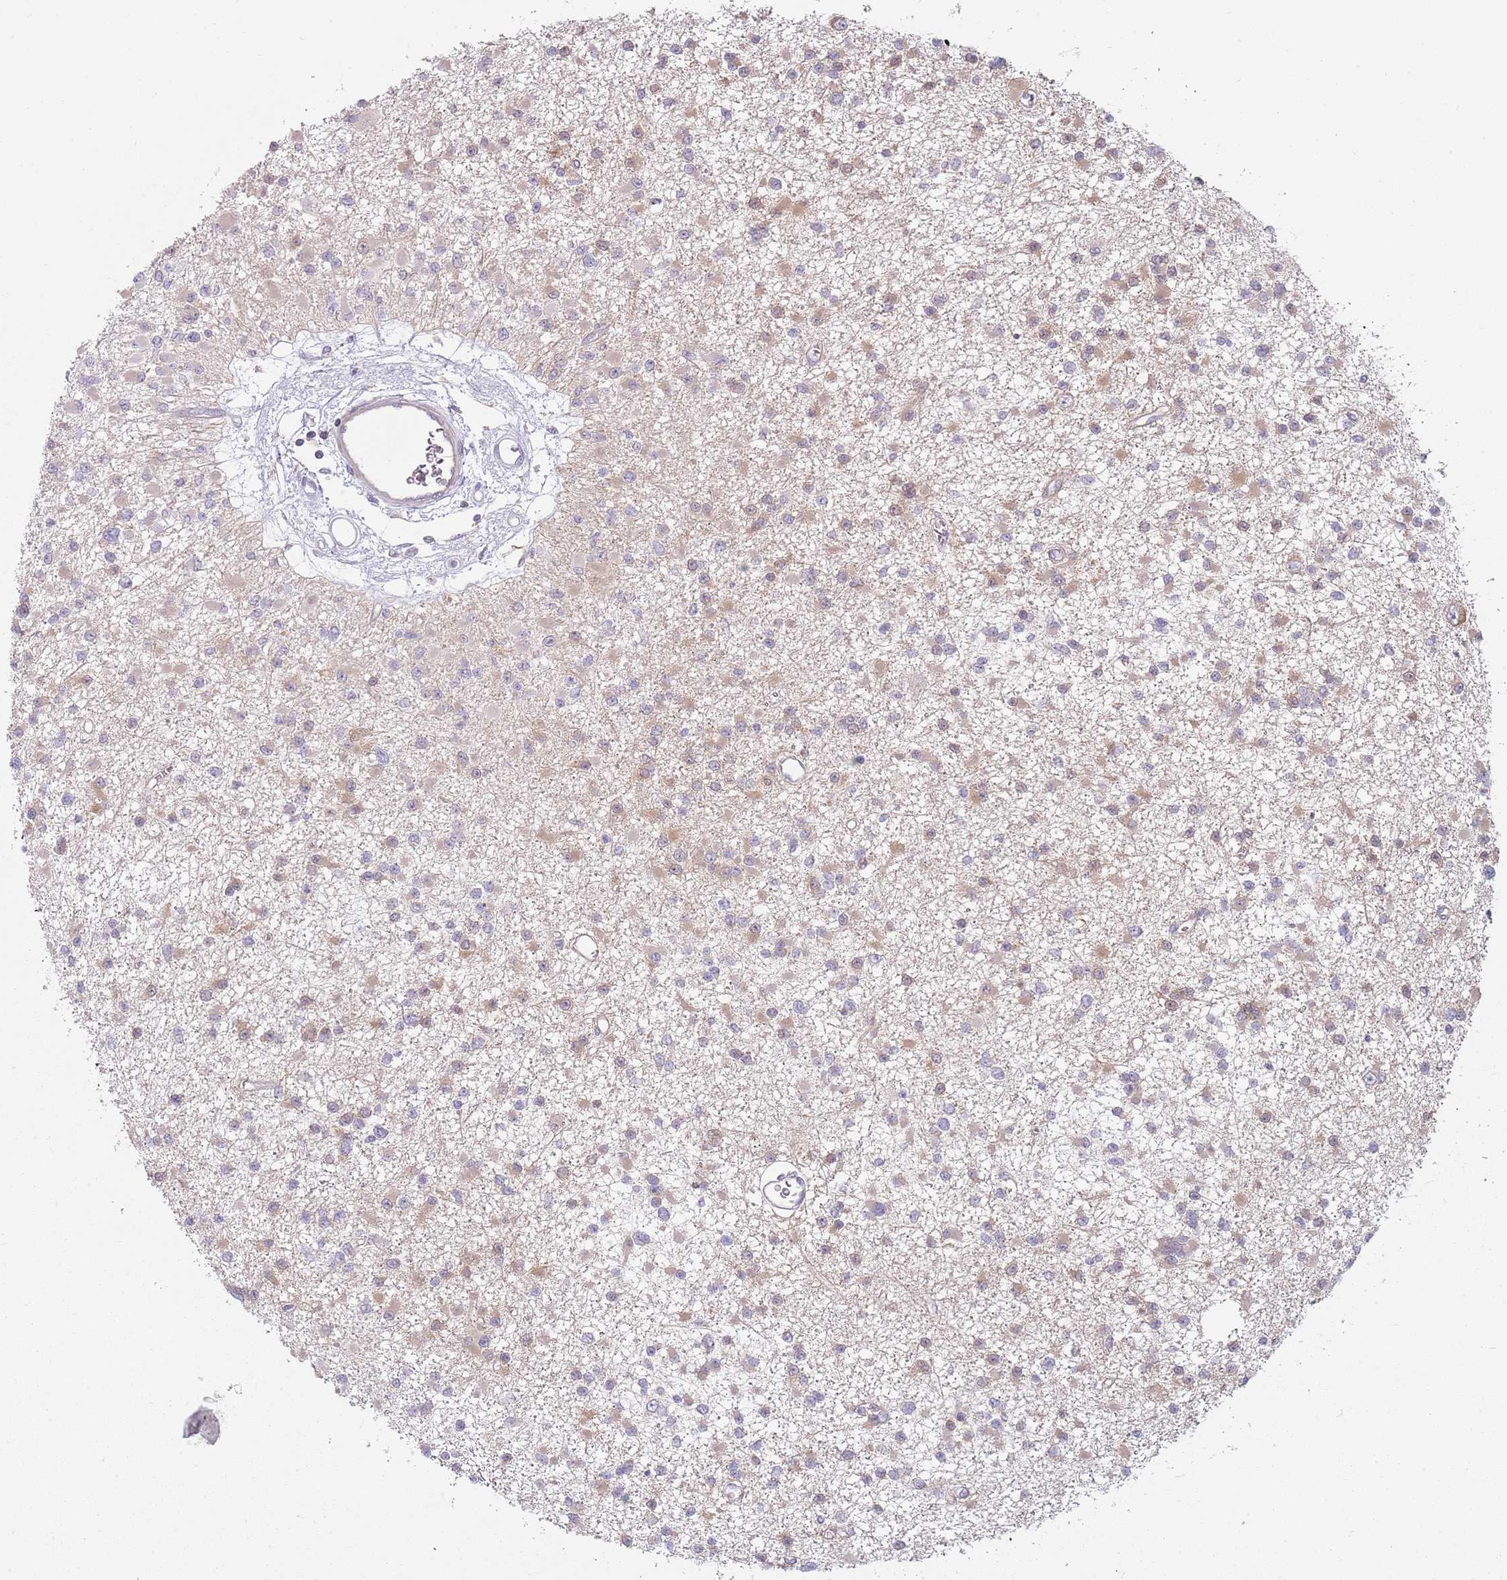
{"staining": {"intensity": "weak", "quantity": ">75%", "location": "cytoplasmic/membranous"}, "tissue": "glioma", "cell_type": "Tumor cells", "image_type": "cancer", "snomed": [{"axis": "morphology", "description": "Glioma, malignant, Low grade"}, {"axis": "topography", "description": "Brain"}], "caption": "Glioma was stained to show a protein in brown. There is low levels of weak cytoplasmic/membranous expression in about >75% of tumor cells.", "gene": "SLC26A6", "patient": {"sex": "female", "age": 22}}